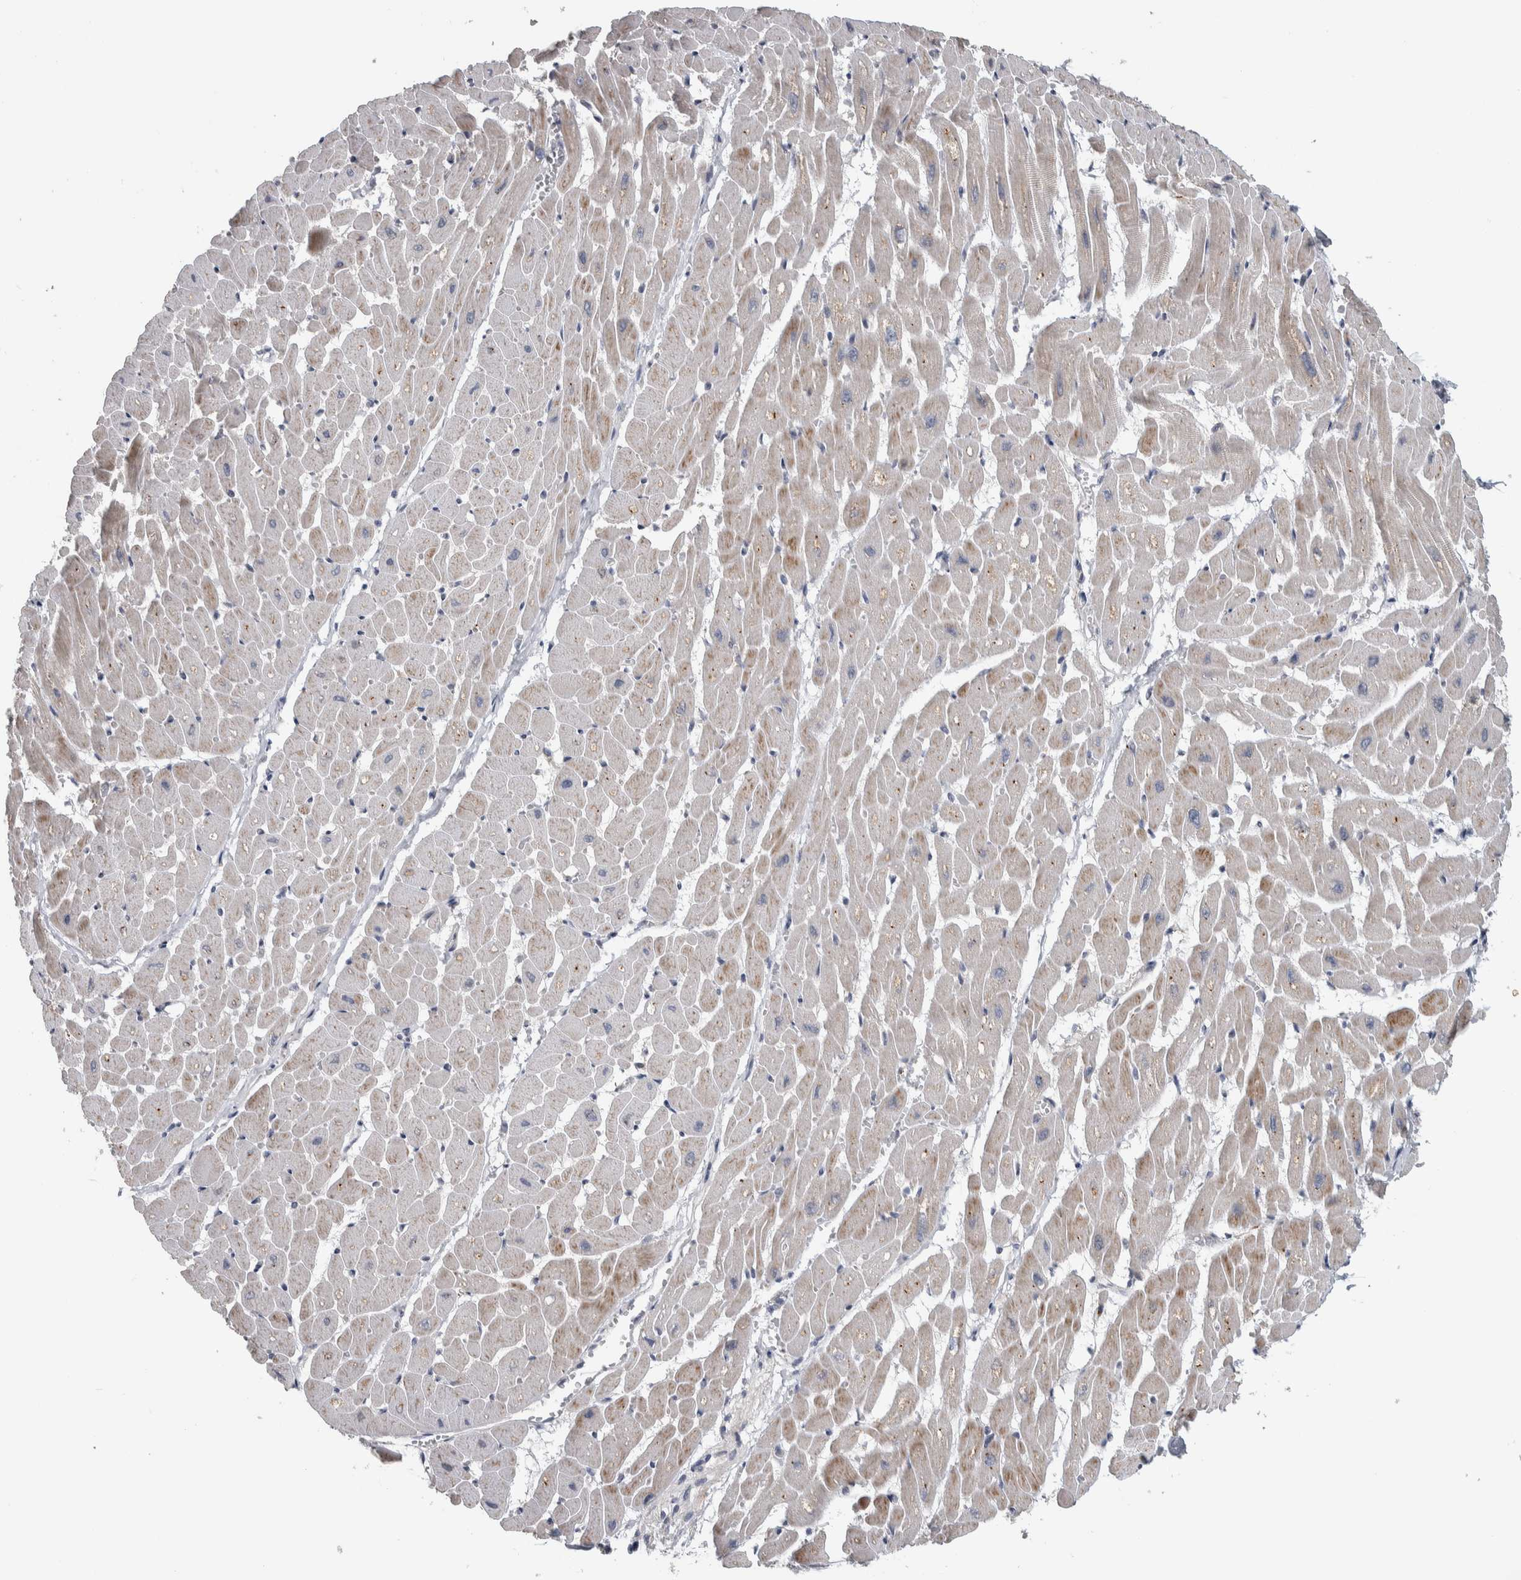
{"staining": {"intensity": "moderate", "quantity": "<25%", "location": "cytoplasmic/membranous"}, "tissue": "heart muscle", "cell_type": "Cardiomyocytes", "image_type": "normal", "snomed": [{"axis": "morphology", "description": "Normal tissue, NOS"}, {"axis": "topography", "description": "Heart"}], "caption": "Protein expression by immunohistochemistry shows moderate cytoplasmic/membranous staining in approximately <25% of cardiomyocytes in unremarkable heart muscle. (DAB = brown stain, brightfield microscopy at high magnification).", "gene": "FAM83G", "patient": {"sex": "male", "age": 45}}